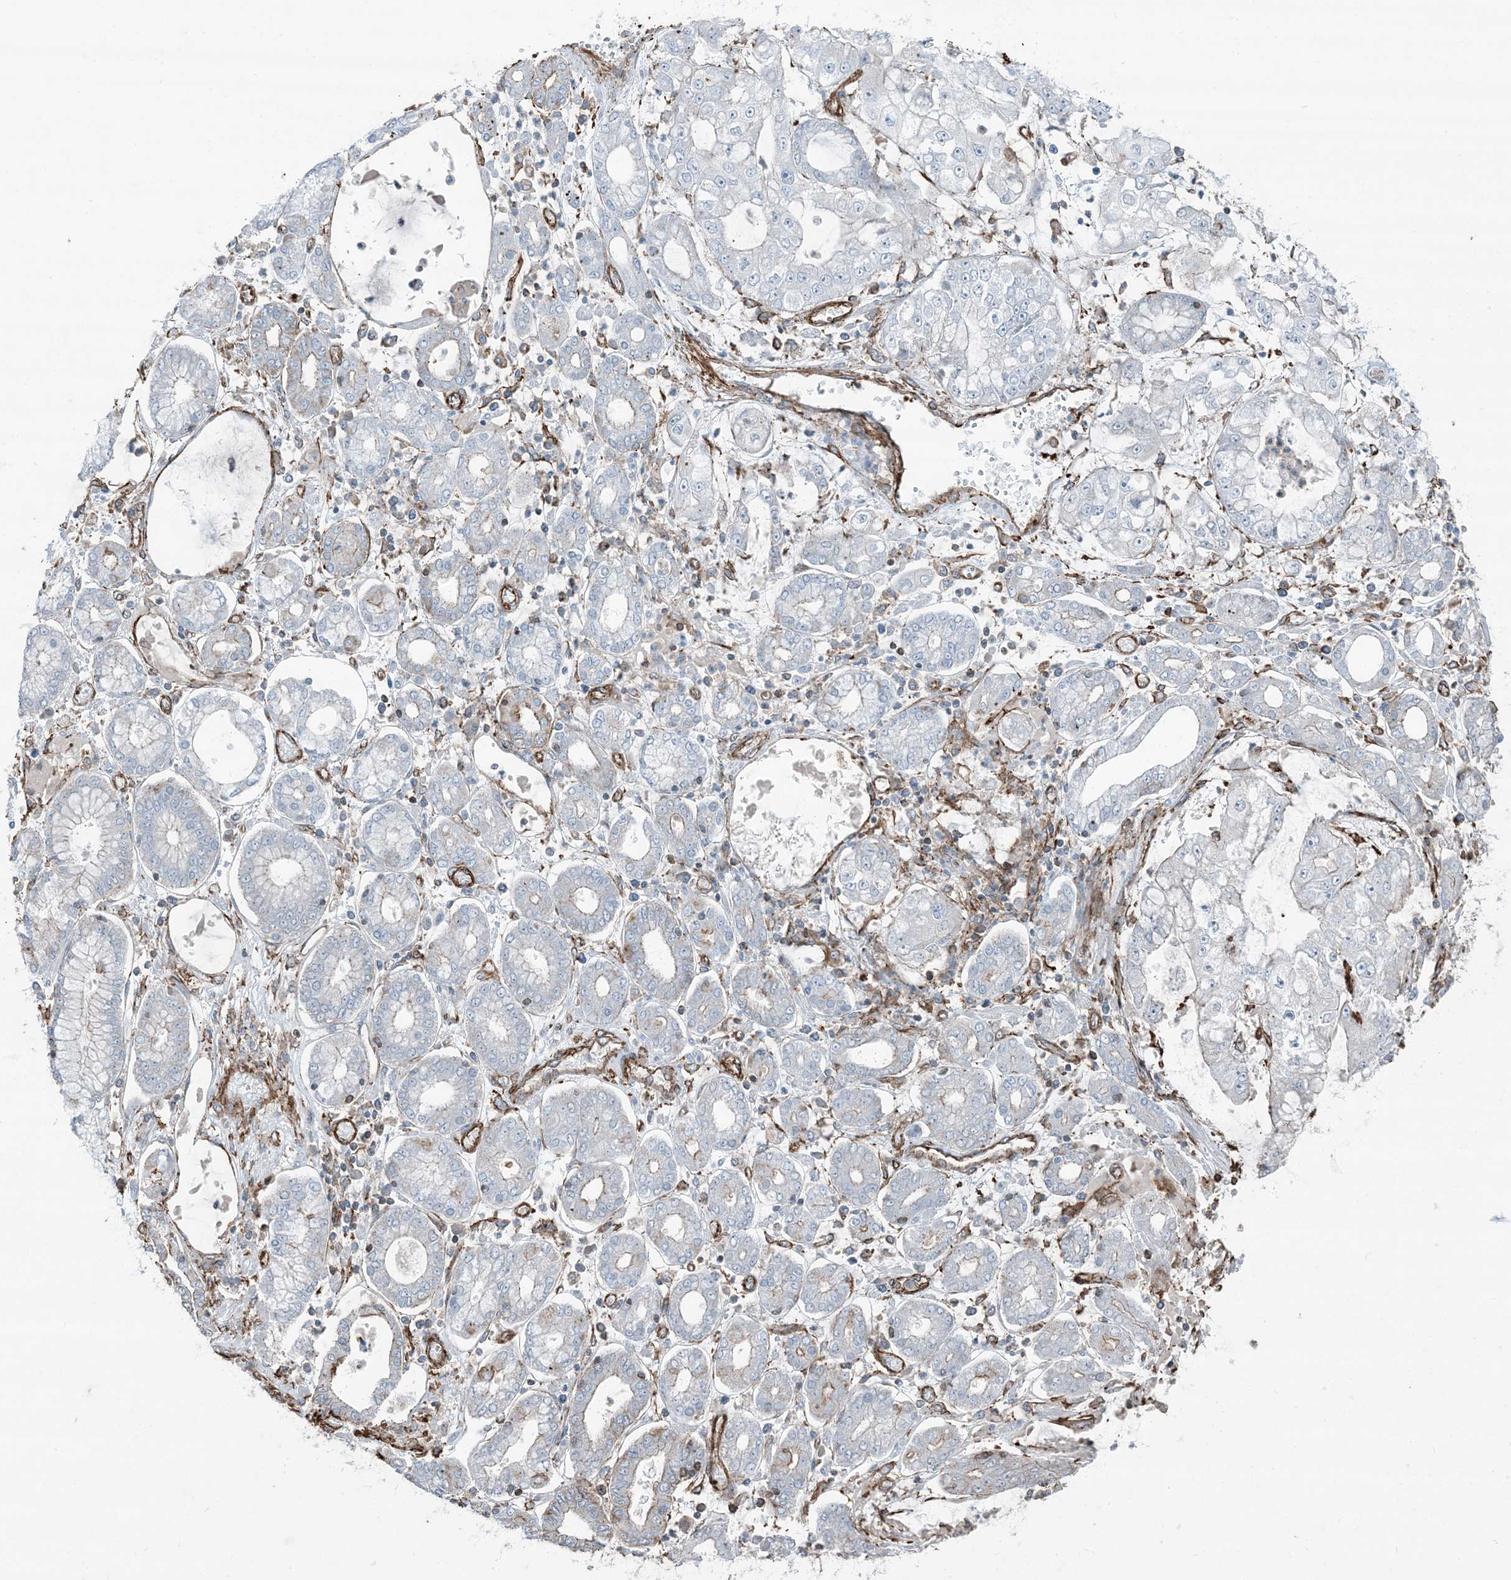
{"staining": {"intensity": "negative", "quantity": "none", "location": "none"}, "tissue": "stomach cancer", "cell_type": "Tumor cells", "image_type": "cancer", "snomed": [{"axis": "morphology", "description": "Adenocarcinoma, NOS"}, {"axis": "topography", "description": "Stomach"}], "caption": "Tumor cells are negative for protein expression in human adenocarcinoma (stomach). (DAB immunohistochemistry with hematoxylin counter stain).", "gene": "APOBEC3C", "patient": {"sex": "male", "age": 76}}